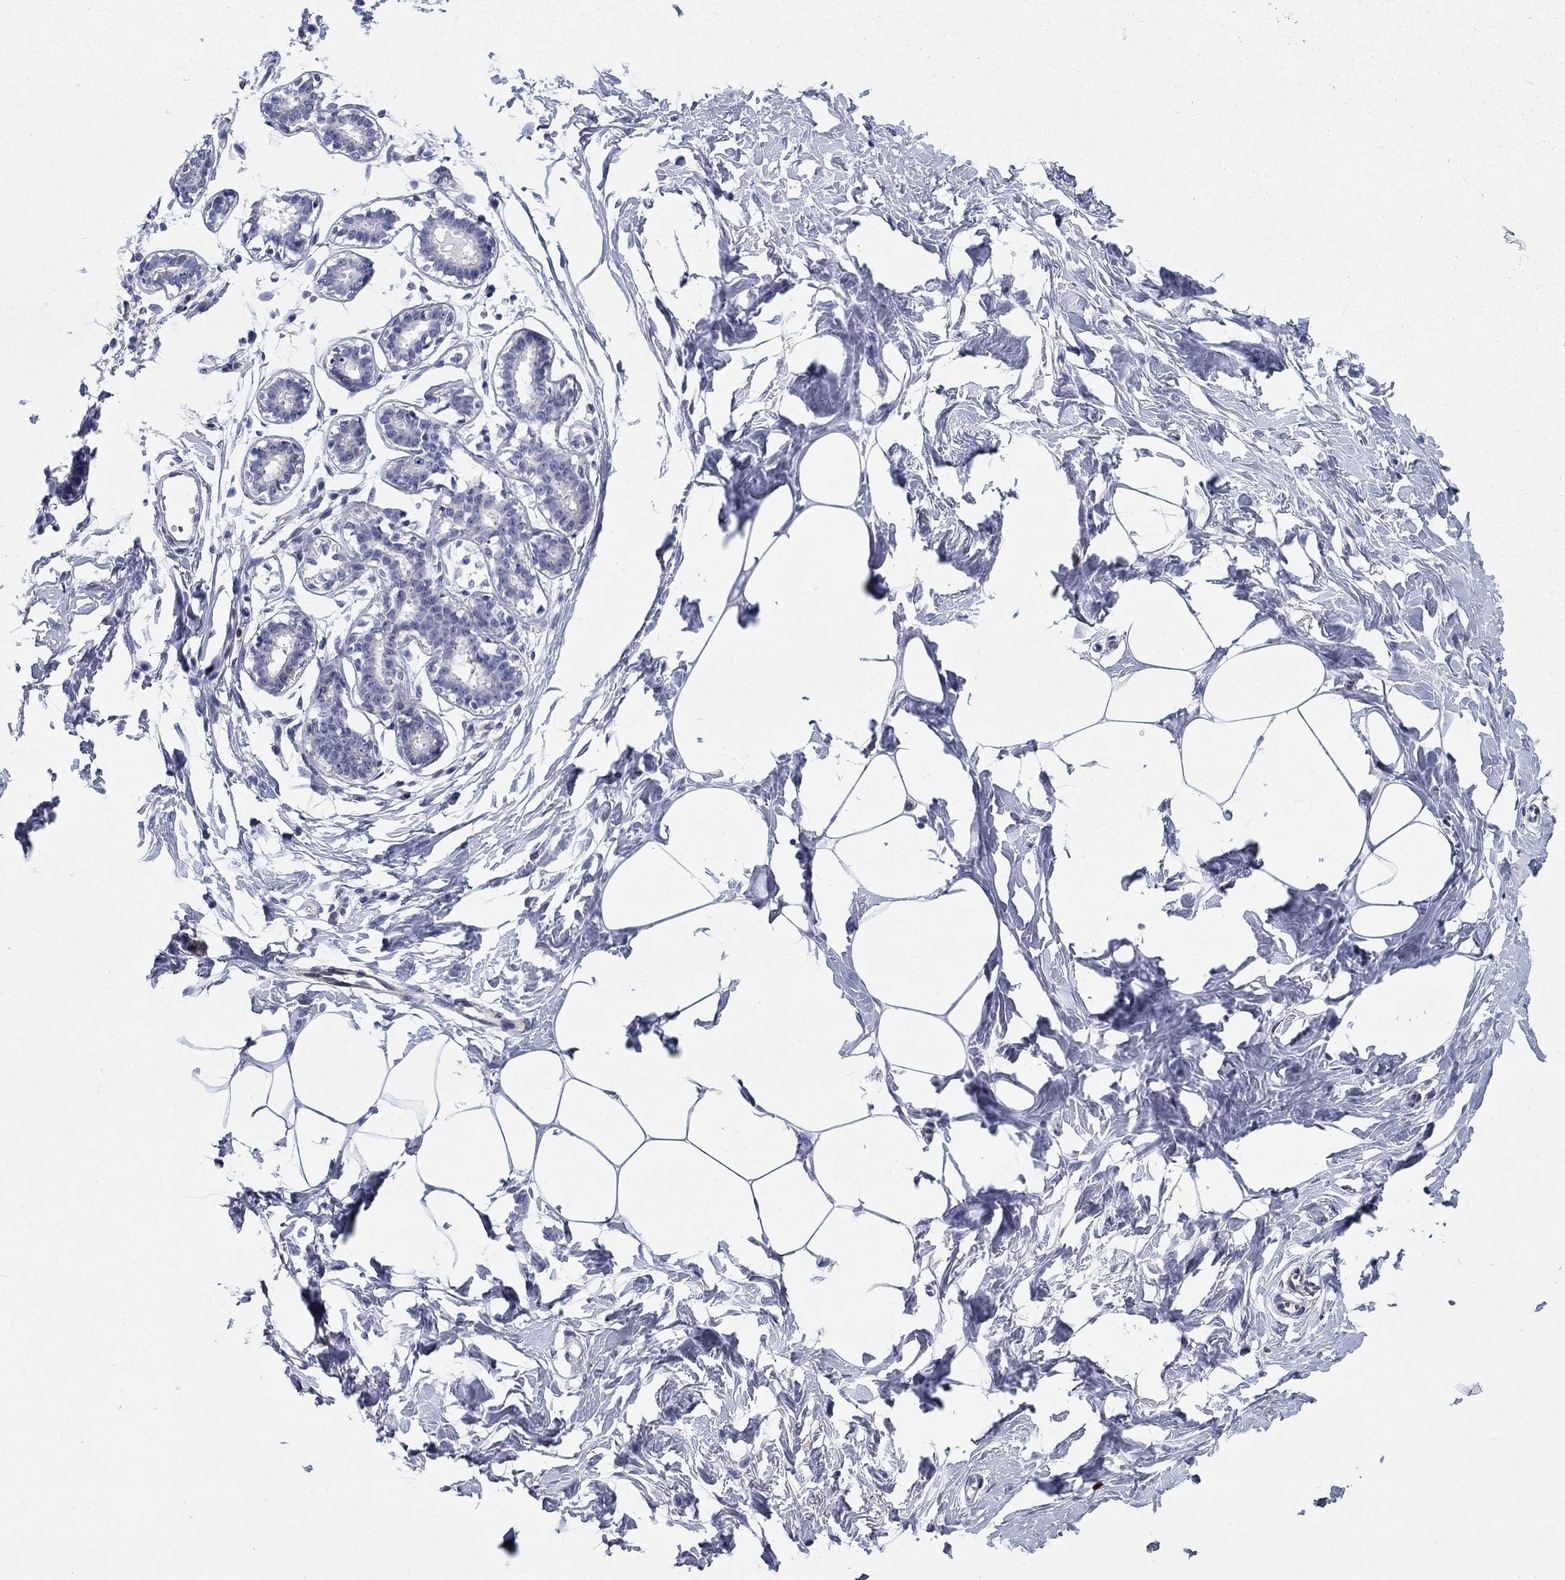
{"staining": {"intensity": "negative", "quantity": "none", "location": "none"}, "tissue": "breast", "cell_type": "Adipocytes", "image_type": "normal", "snomed": [{"axis": "morphology", "description": "Normal tissue, NOS"}, {"axis": "morphology", "description": "Lobular carcinoma, in situ"}, {"axis": "topography", "description": "Breast"}], "caption": "A micrograph of breast stained for a protein demonstrates no brown staining in adipocytes.", "gene": "STMN1", "patient": {"sex": "female", "age": 35}}